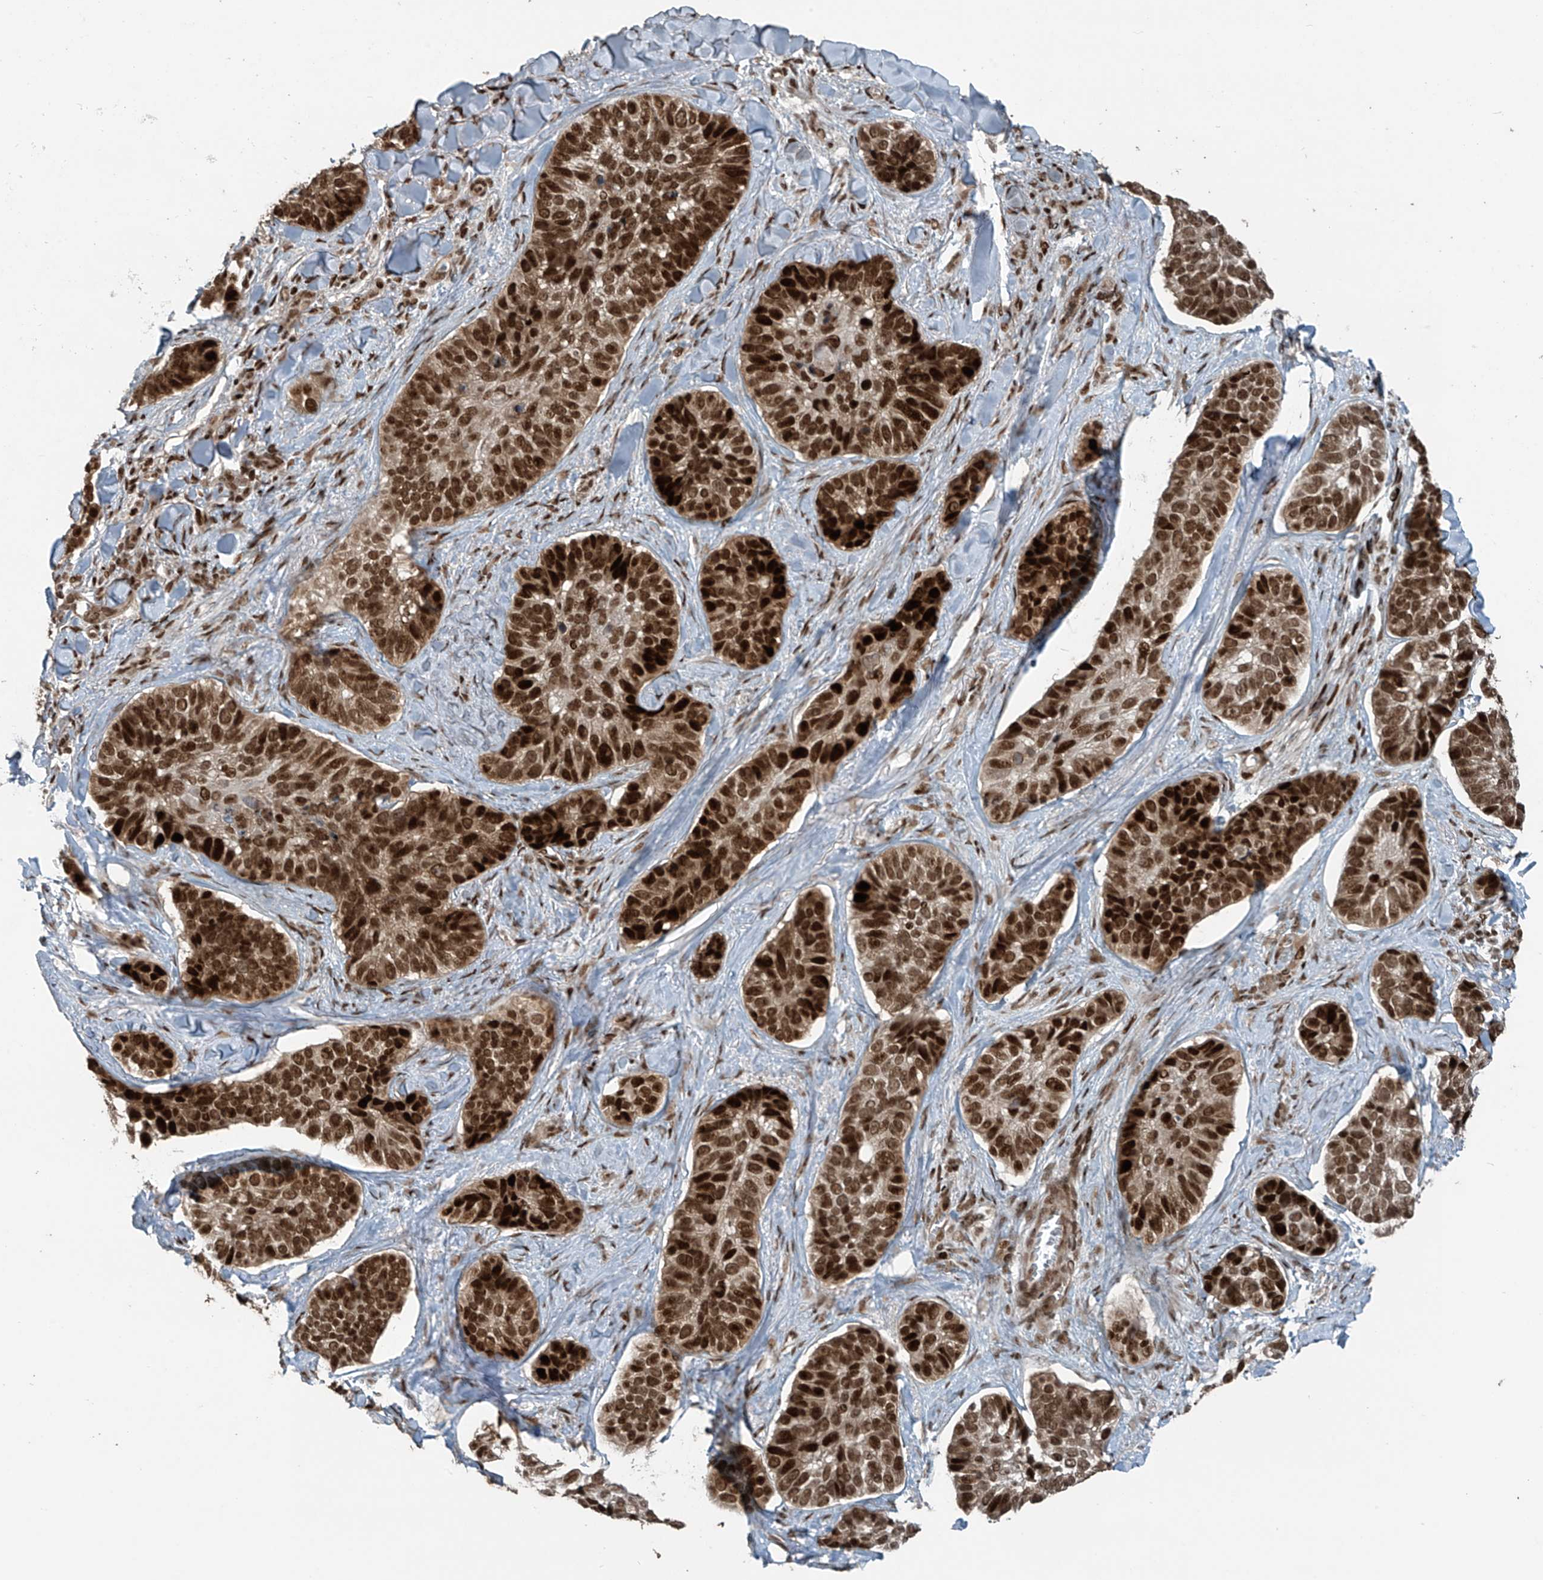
{"staining": {"intensity": "strong", "quantity": ">75%", "location": "nuclear"}, "tissue": "skin cancer", "cell_type": "Tumor cells", "image_type": "cancer", "snomed": [{"axis": "morphology", "description": "Basal cell carcinoma"}, {"axis": "topography", "description": "Skin"}], "caption": "A micrograph of basal cell carcinoma (skin) stained for a protein reveals strong nuclear brown staining in tumor cells. The staining was performed using DAB, with brown indicating positive protein expression. Nuclei are stained blue with hematoxylin.", "gene": "PCNP", "patient": {"sex": "male", "age": 62}}